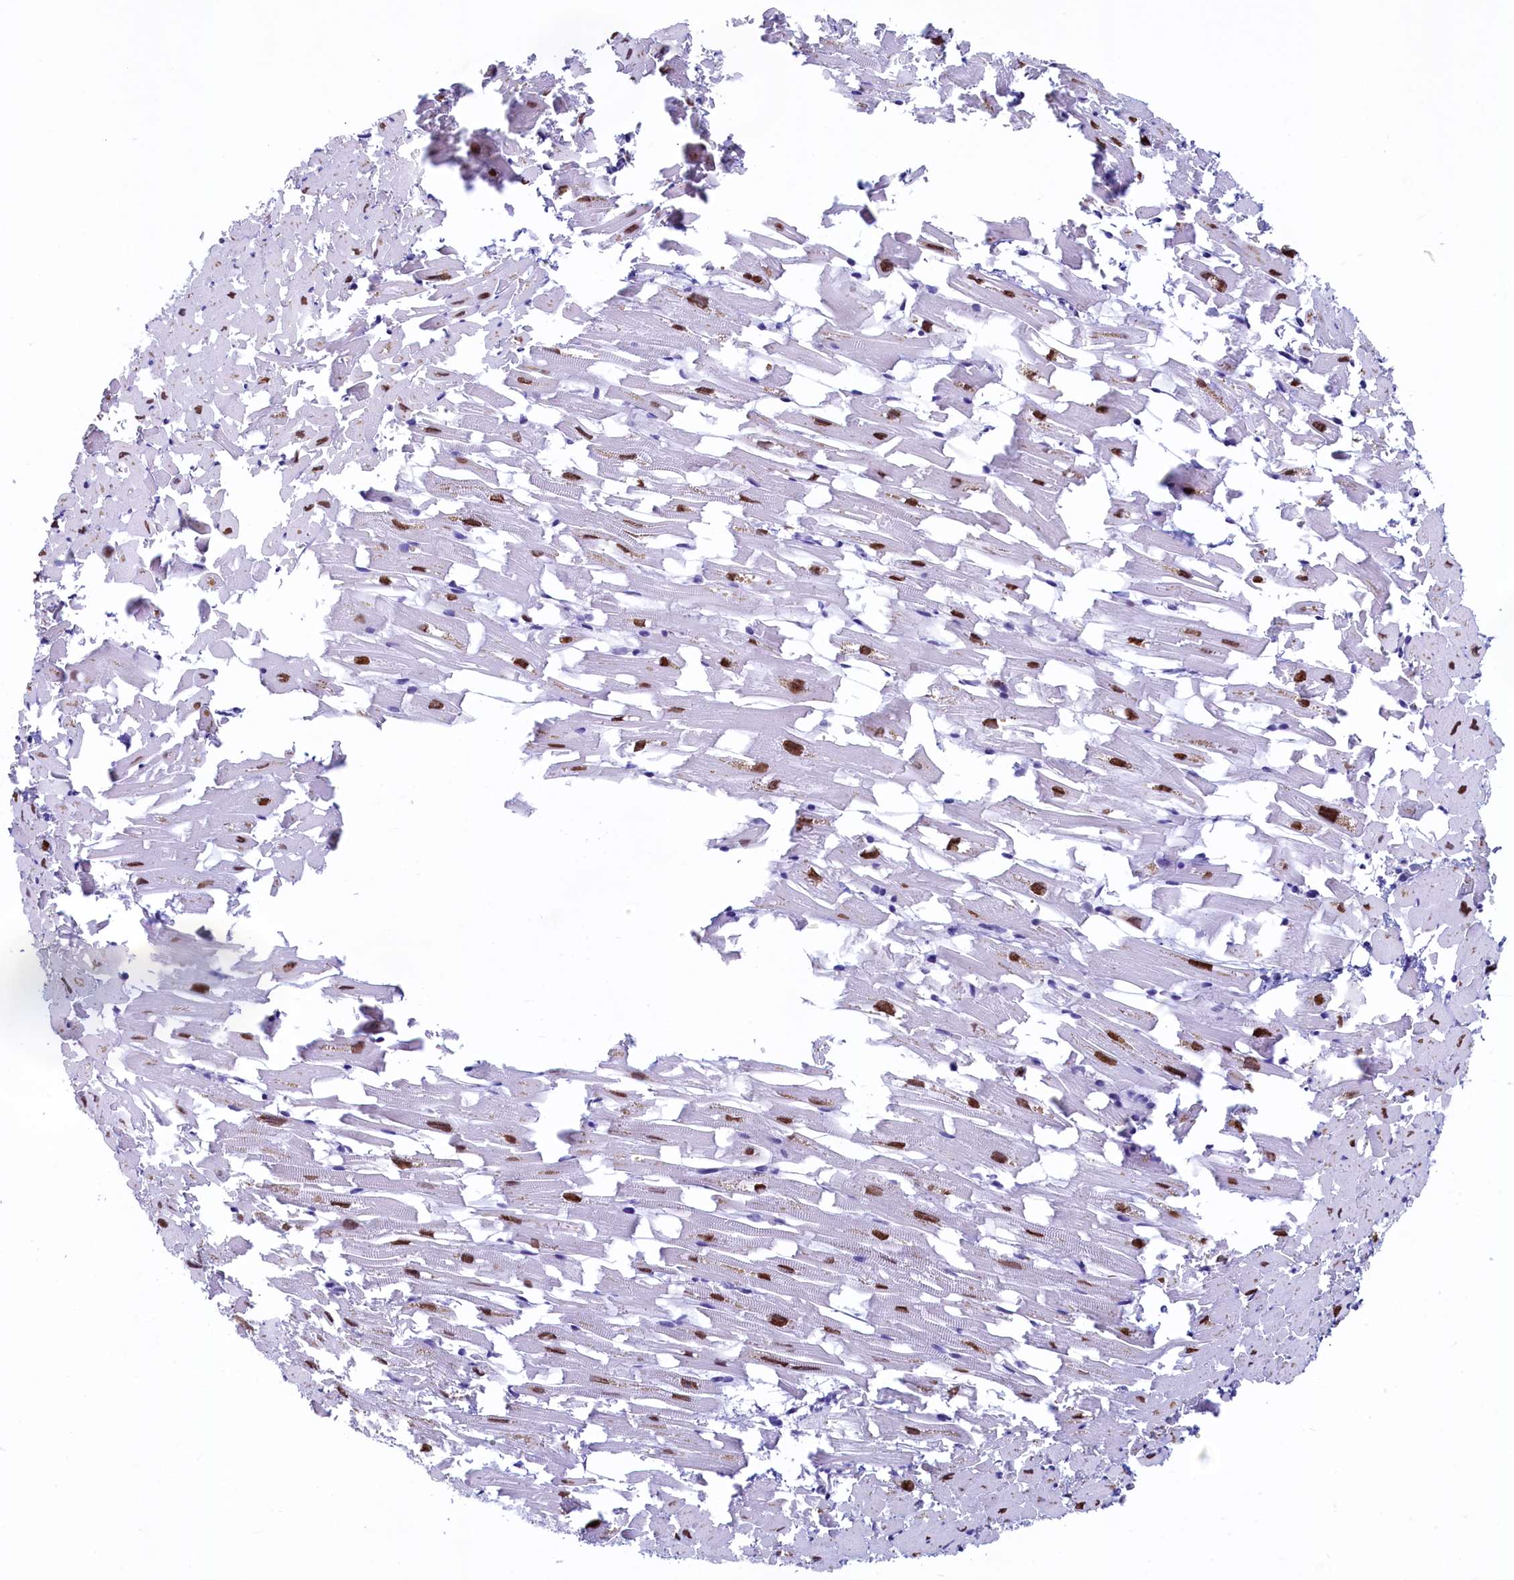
{"staining": {"intensity": "strong", "quantity": "25%-75%", "location": "nuclear"}, "tissue": "heart muscle", "cell_type": "Cardiomyocytes", "image_type": "normal", "snomed": [{"axis": "morphology", "description": "Normal tissue, NOS"}, {"axis": "topography", "description": "Heart"}], "caption": "Strong nuclear staining is identified in about 25%-75% of cardiomyocytes in benign heart muscle.", "gene": "SUGP2", "patient": {"sex": "female", "age": 64}}